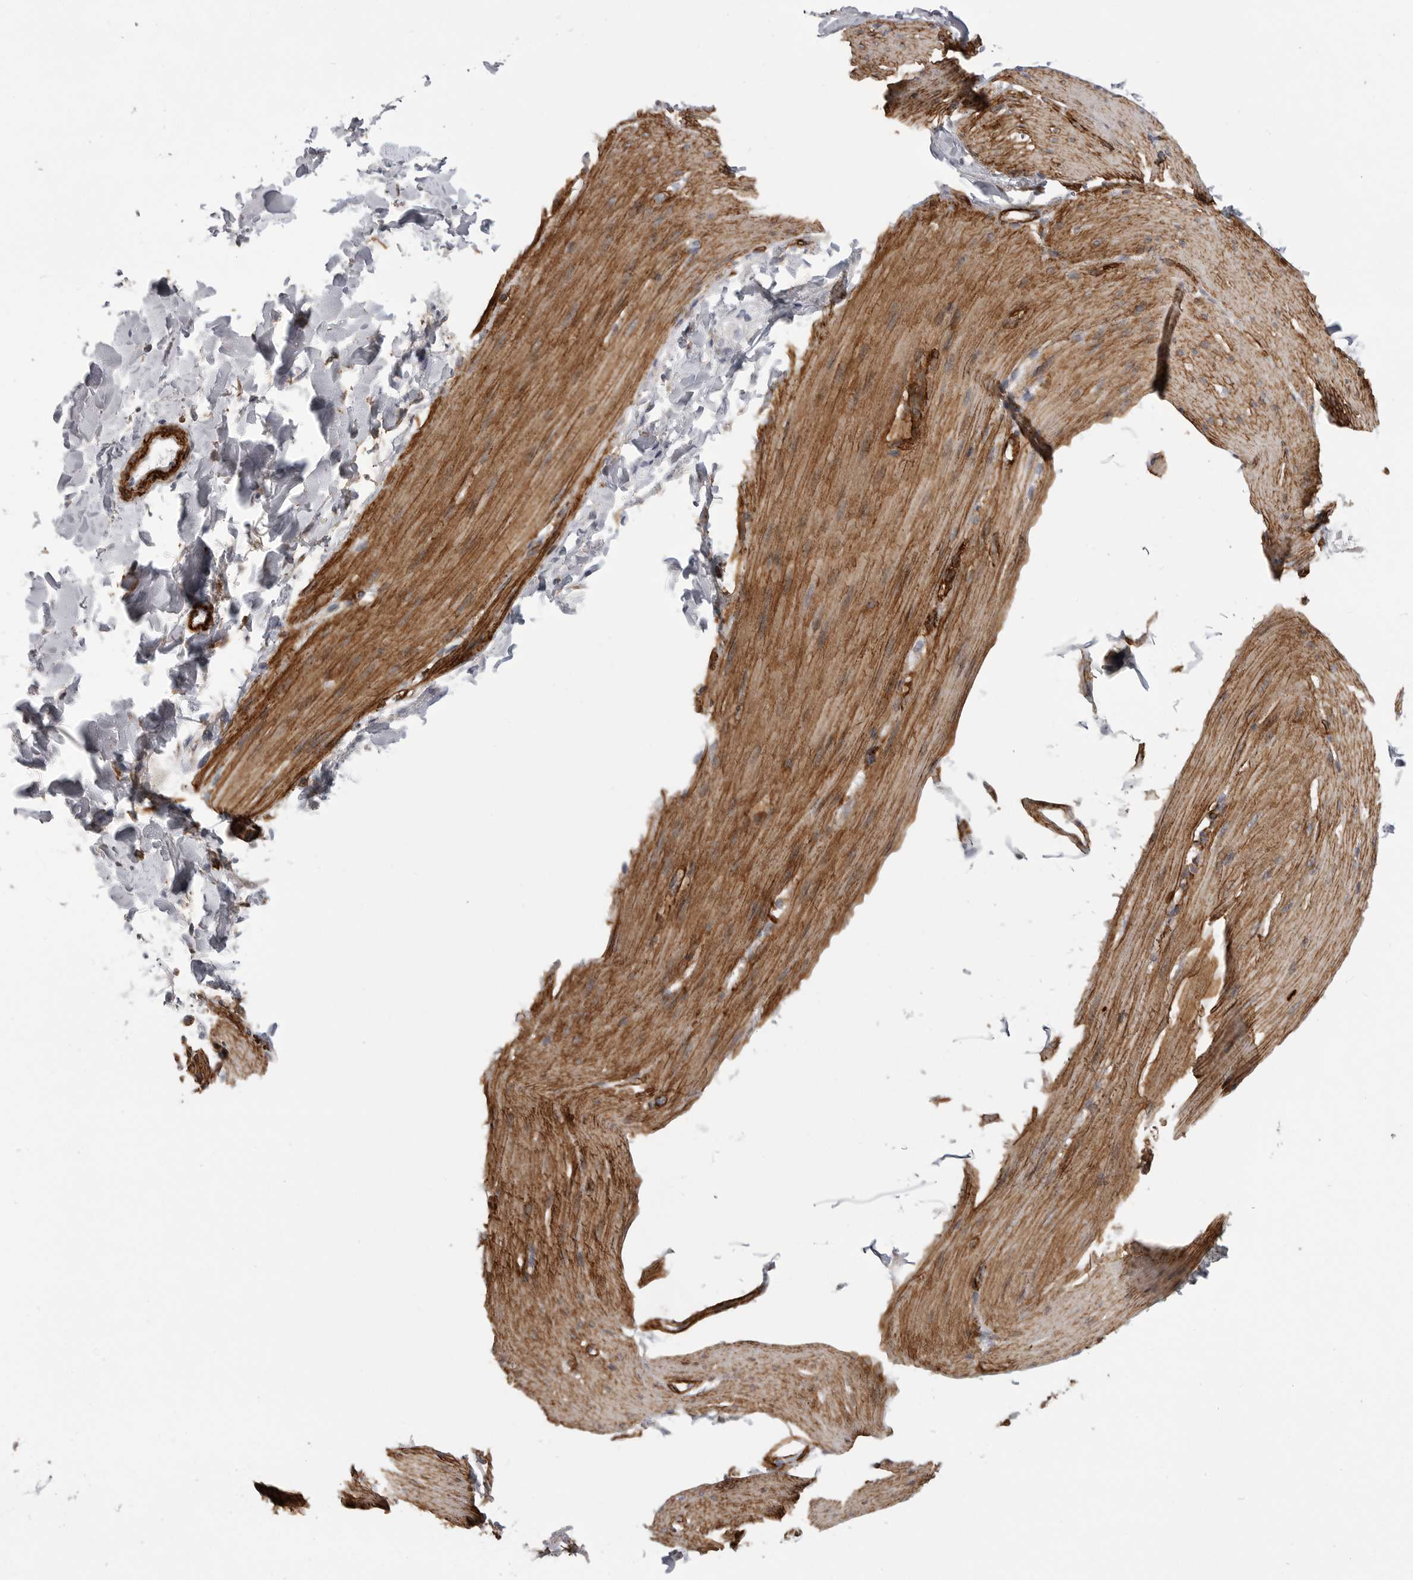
{"staining": {"intensity": "strong", "quantity": ">75%", "location": "cytoplasmic/membranous"}, "tissue": "smooth muscle", "cell_type": "Smooth muscle cells", "image_type": "normal", "snomed": [{"axis": "morphology", "description": "Normal tissue, NOS"}, {"axis": "topography", "description": "Smooth muscle"}, {"axis": "topography", "description": "Small intestine"}], "caption": "This image displays immunohistochemistry staining of unremarkable human smooth muscle, with high strong cytoplasmic/membranous expression in about >75% of smooth muscle cells.", "gene": "AOC3", "patient": {"sex": "female", "age": 84}}